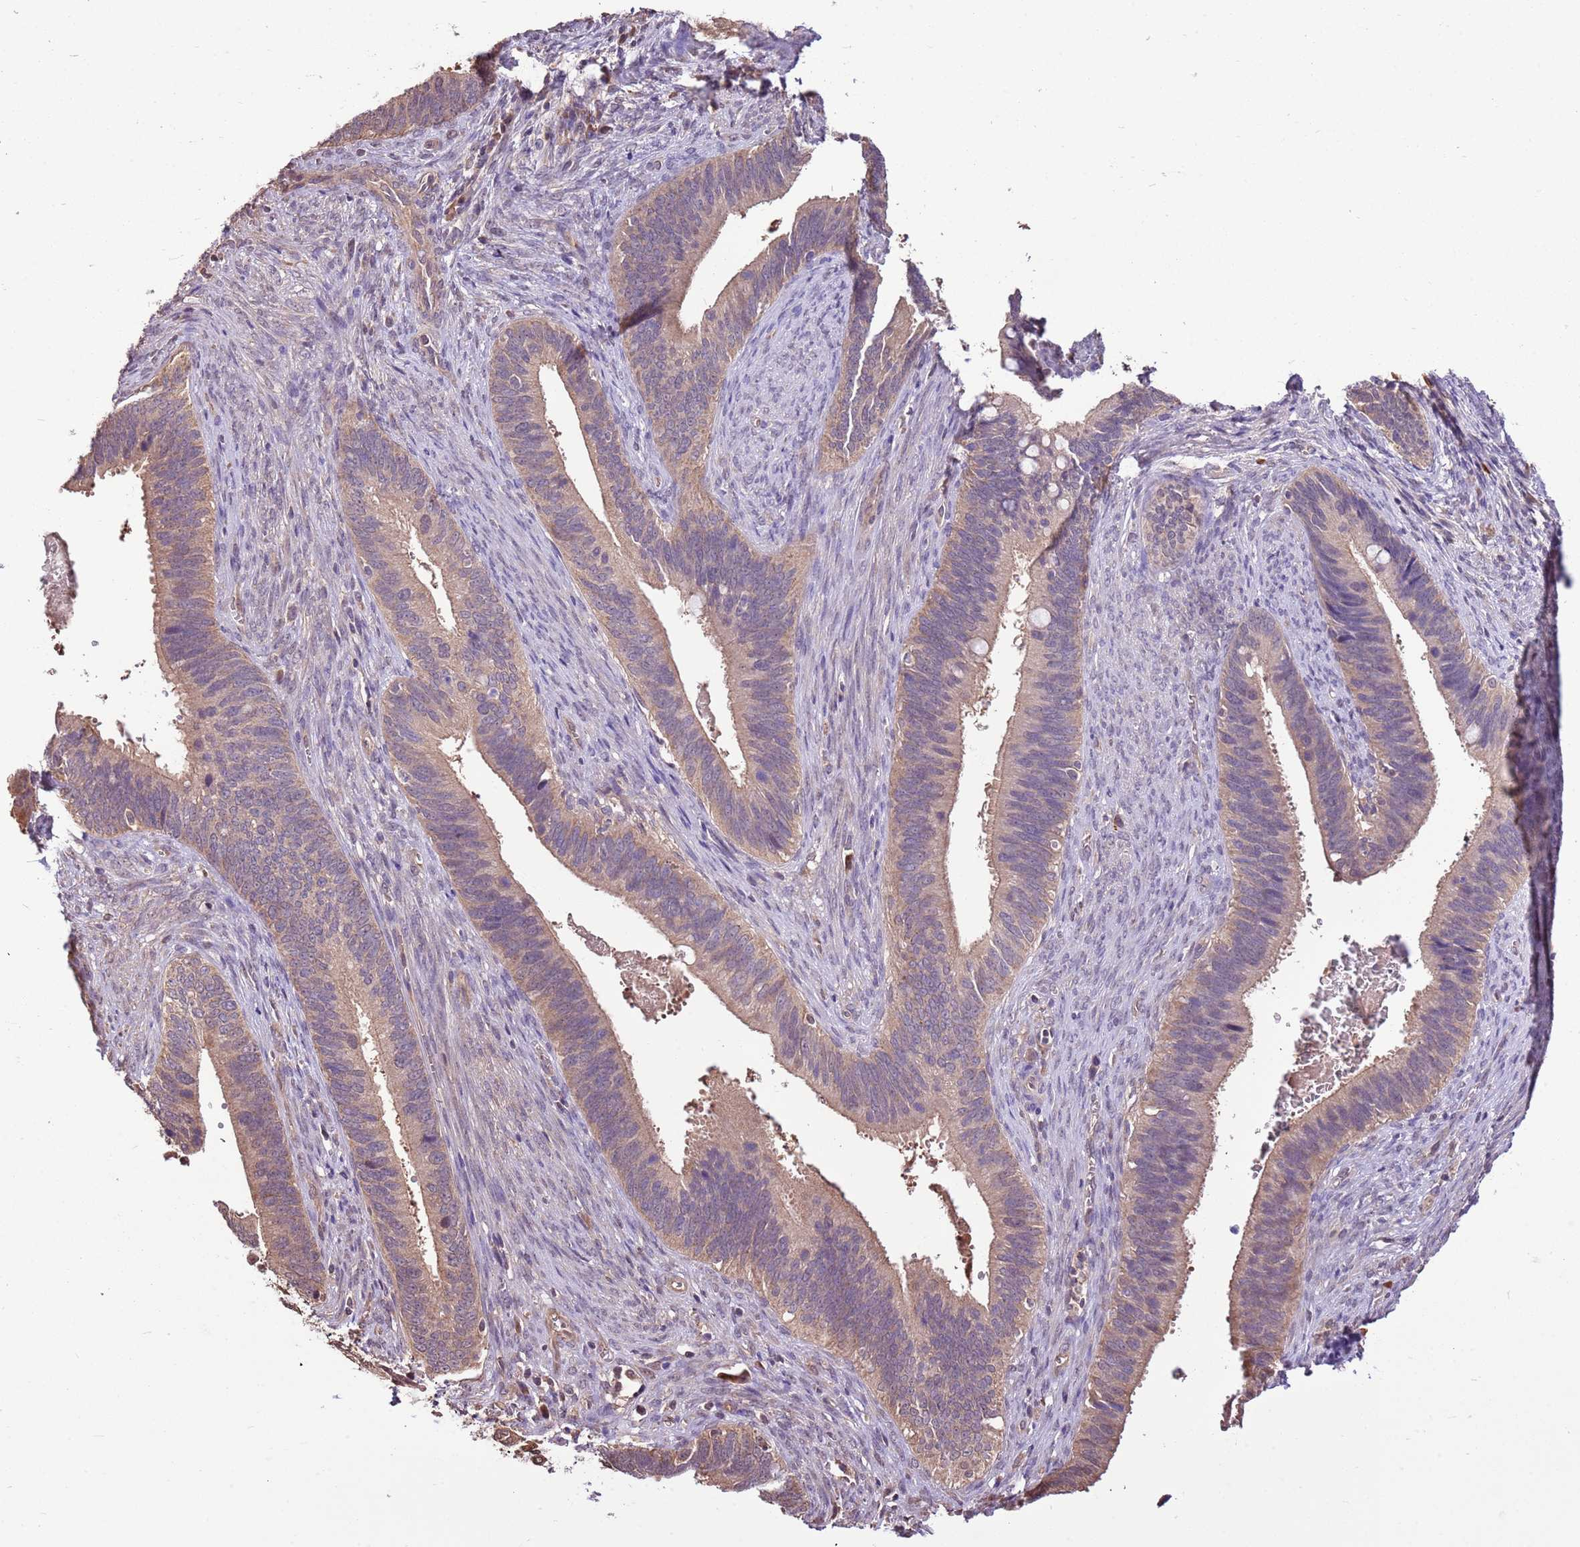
{"staining": {"intensity": "weak", "quantity": "25%-75%", "location": "cytoplasmic/membranous"}, "tissue": "cervical cancer", "cell_type": "Tumor cells", "image_type": "cancer", "snomed": [{"axis": "morphology", "description": "Adenocarcinoma, NOS"}, {"axis": "topography", "description": "Cervix"}], "caption": "IHC micrograph of human cervical cancer stained for a protein (brown), which displays low levels of weak cytoplasmic/membranous expression in approximately 25%-75% of tumor cells.", "gene": "BBS5", "patient": {"sex": "female", "age": 42}}